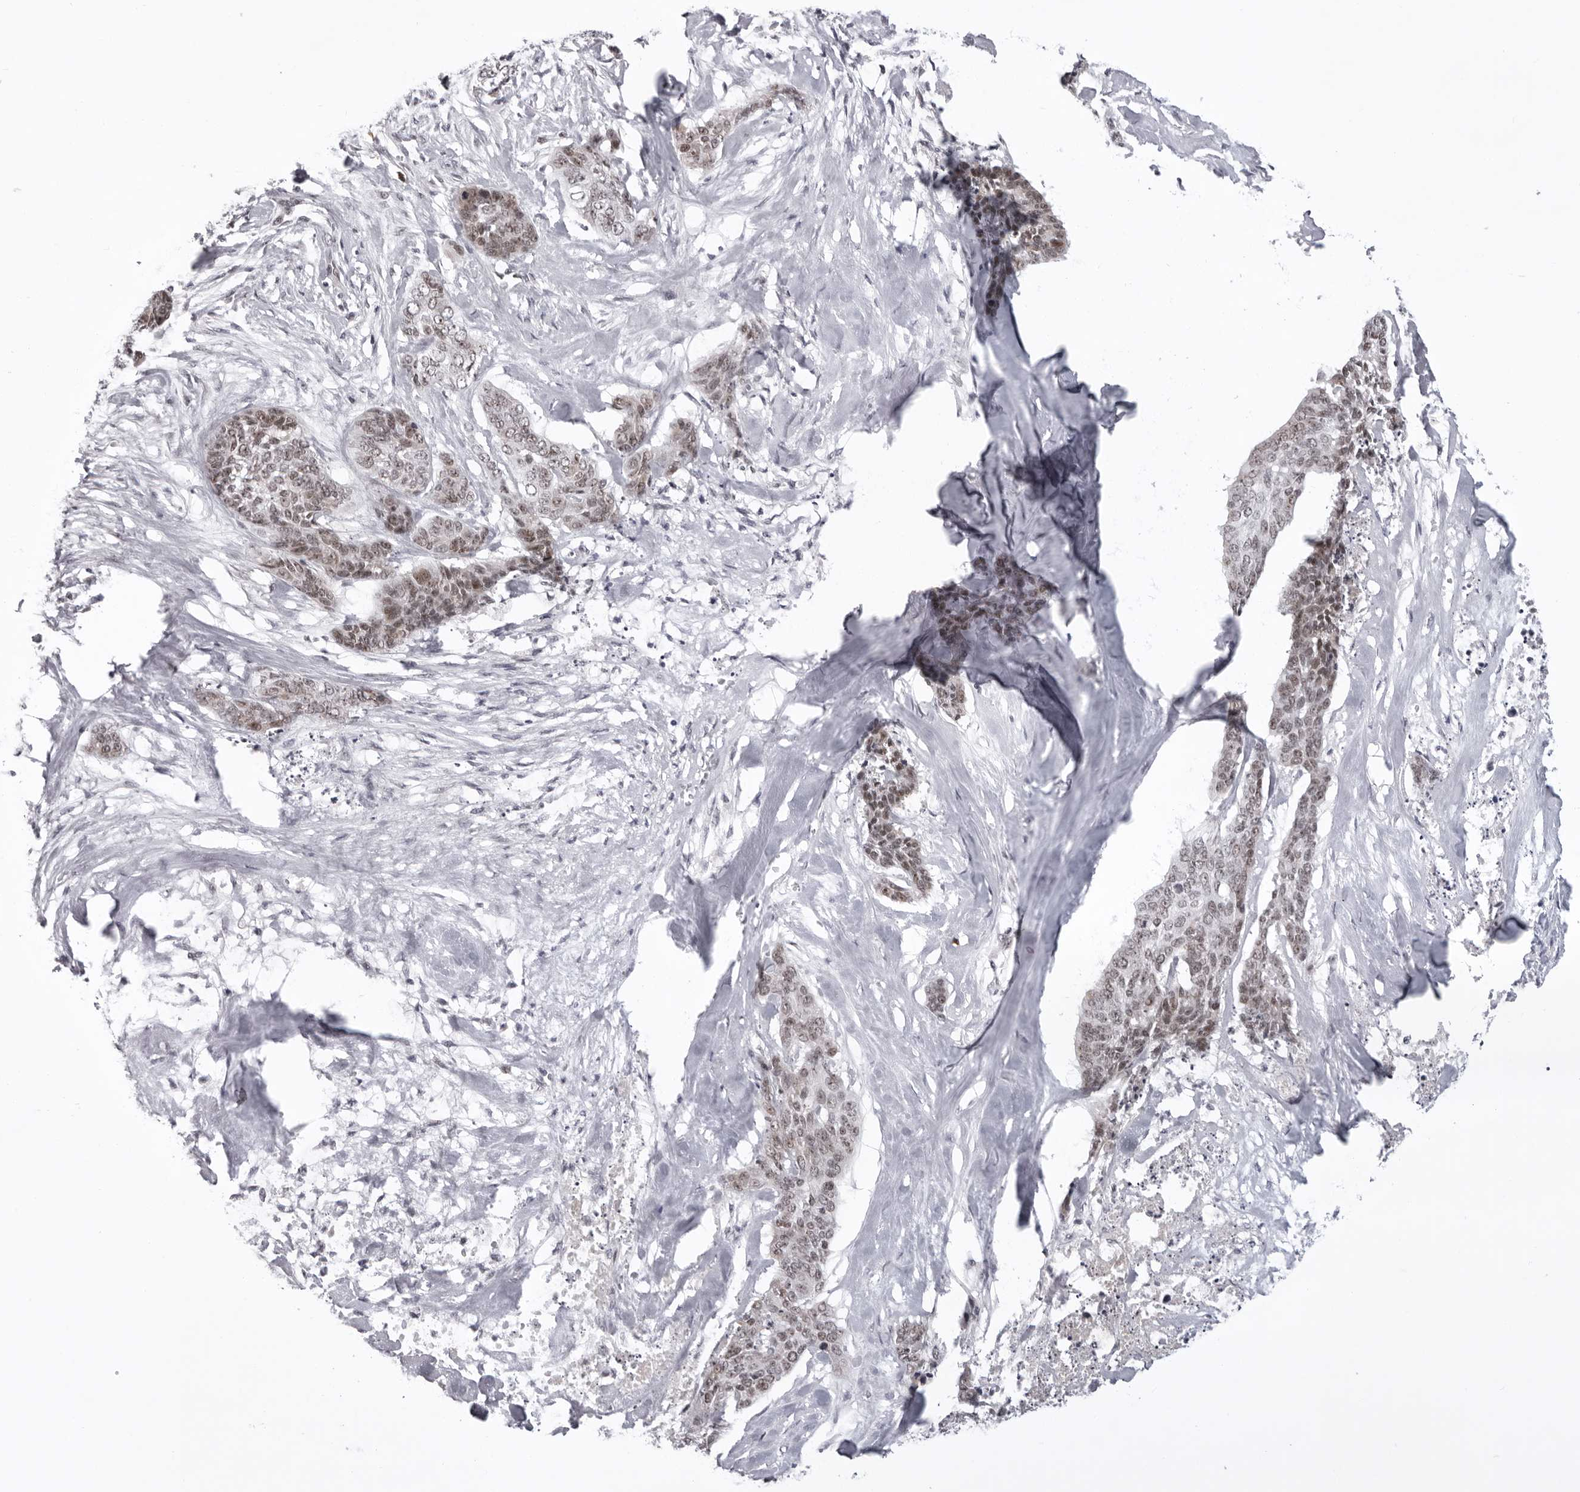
{"staining": {"intensity": "moderate", "quantity": ">75%", "location": "nuclear"}, "tissue": "skin cancer", "cell_type": "Tumor cells", "image_type": "cancer", "snomed": [{"axis": "morphology", "description": "Basal cell carcinoma"}, {"axis": "topography", "description": "Skin"}], "caption": "Protein expression by immunohistochemistry exhibits moderate nuclear expression in approximately >75% of tumor cells in skin cancer (basal cell carcinoma).", "gene": "EXOSC10", "patient": {"sex": "female", "age": 64}}